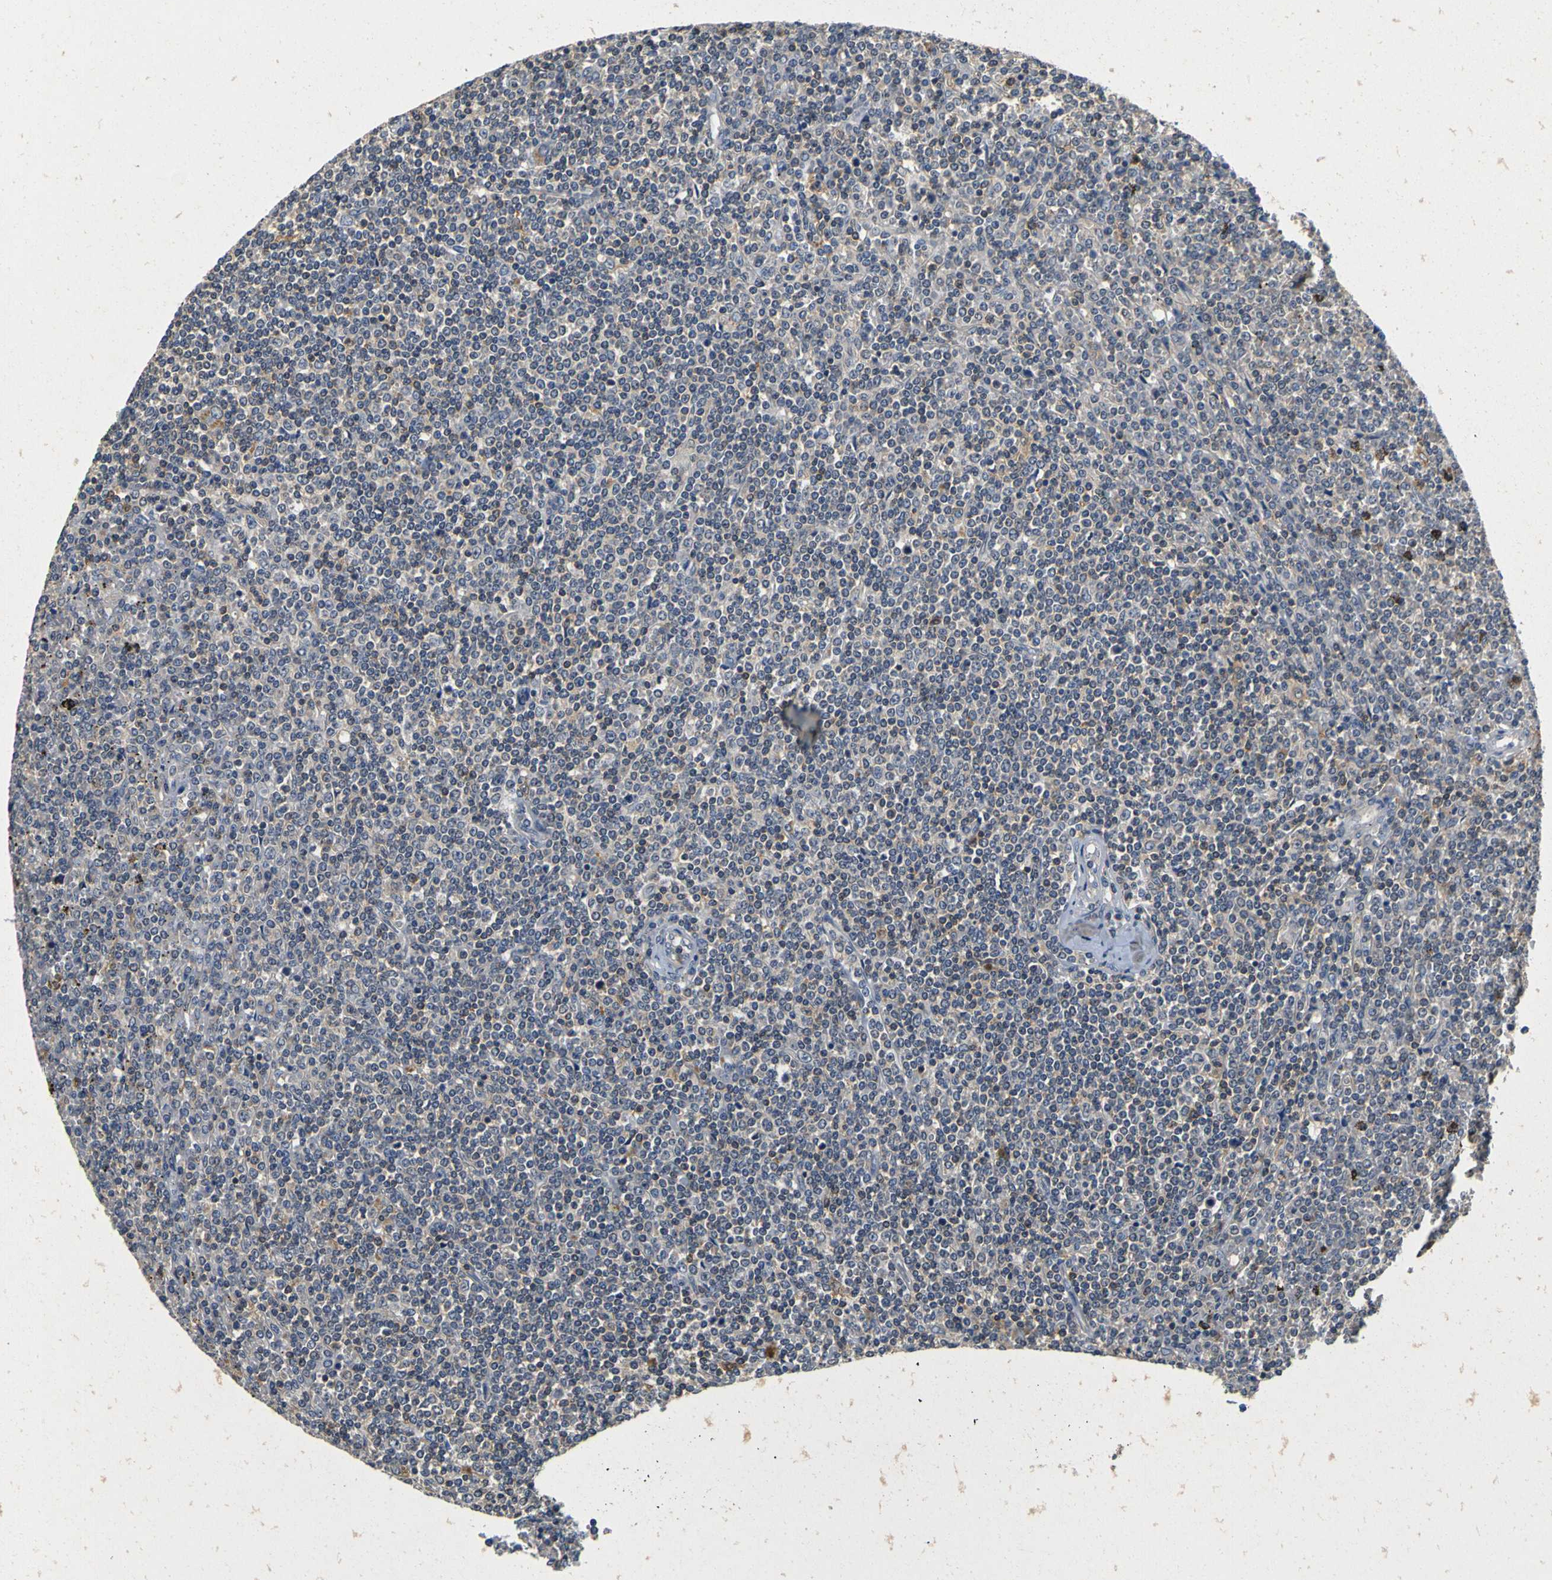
{"staining": {"intensity": "negative", "quantity": "none", "location": "none"}, "tissue": "lymphoma", "cell_type": "Tumor cells", "image_type": "cancer", "snomed": [{"axis": "morphology", "description": "Malignant lymphoma, non-Hodgkin's type, Low grade"}, {"axis": "topography", "description": "Spleen"}], "caption": "Malignant lymphoma, non-Hodgkin's type (low-grade) was stained to show a protein in brown. There is no significant positivity in tumor cells.", "gene": "TNIK", "patient": {"sex": "female", "age": 19}}